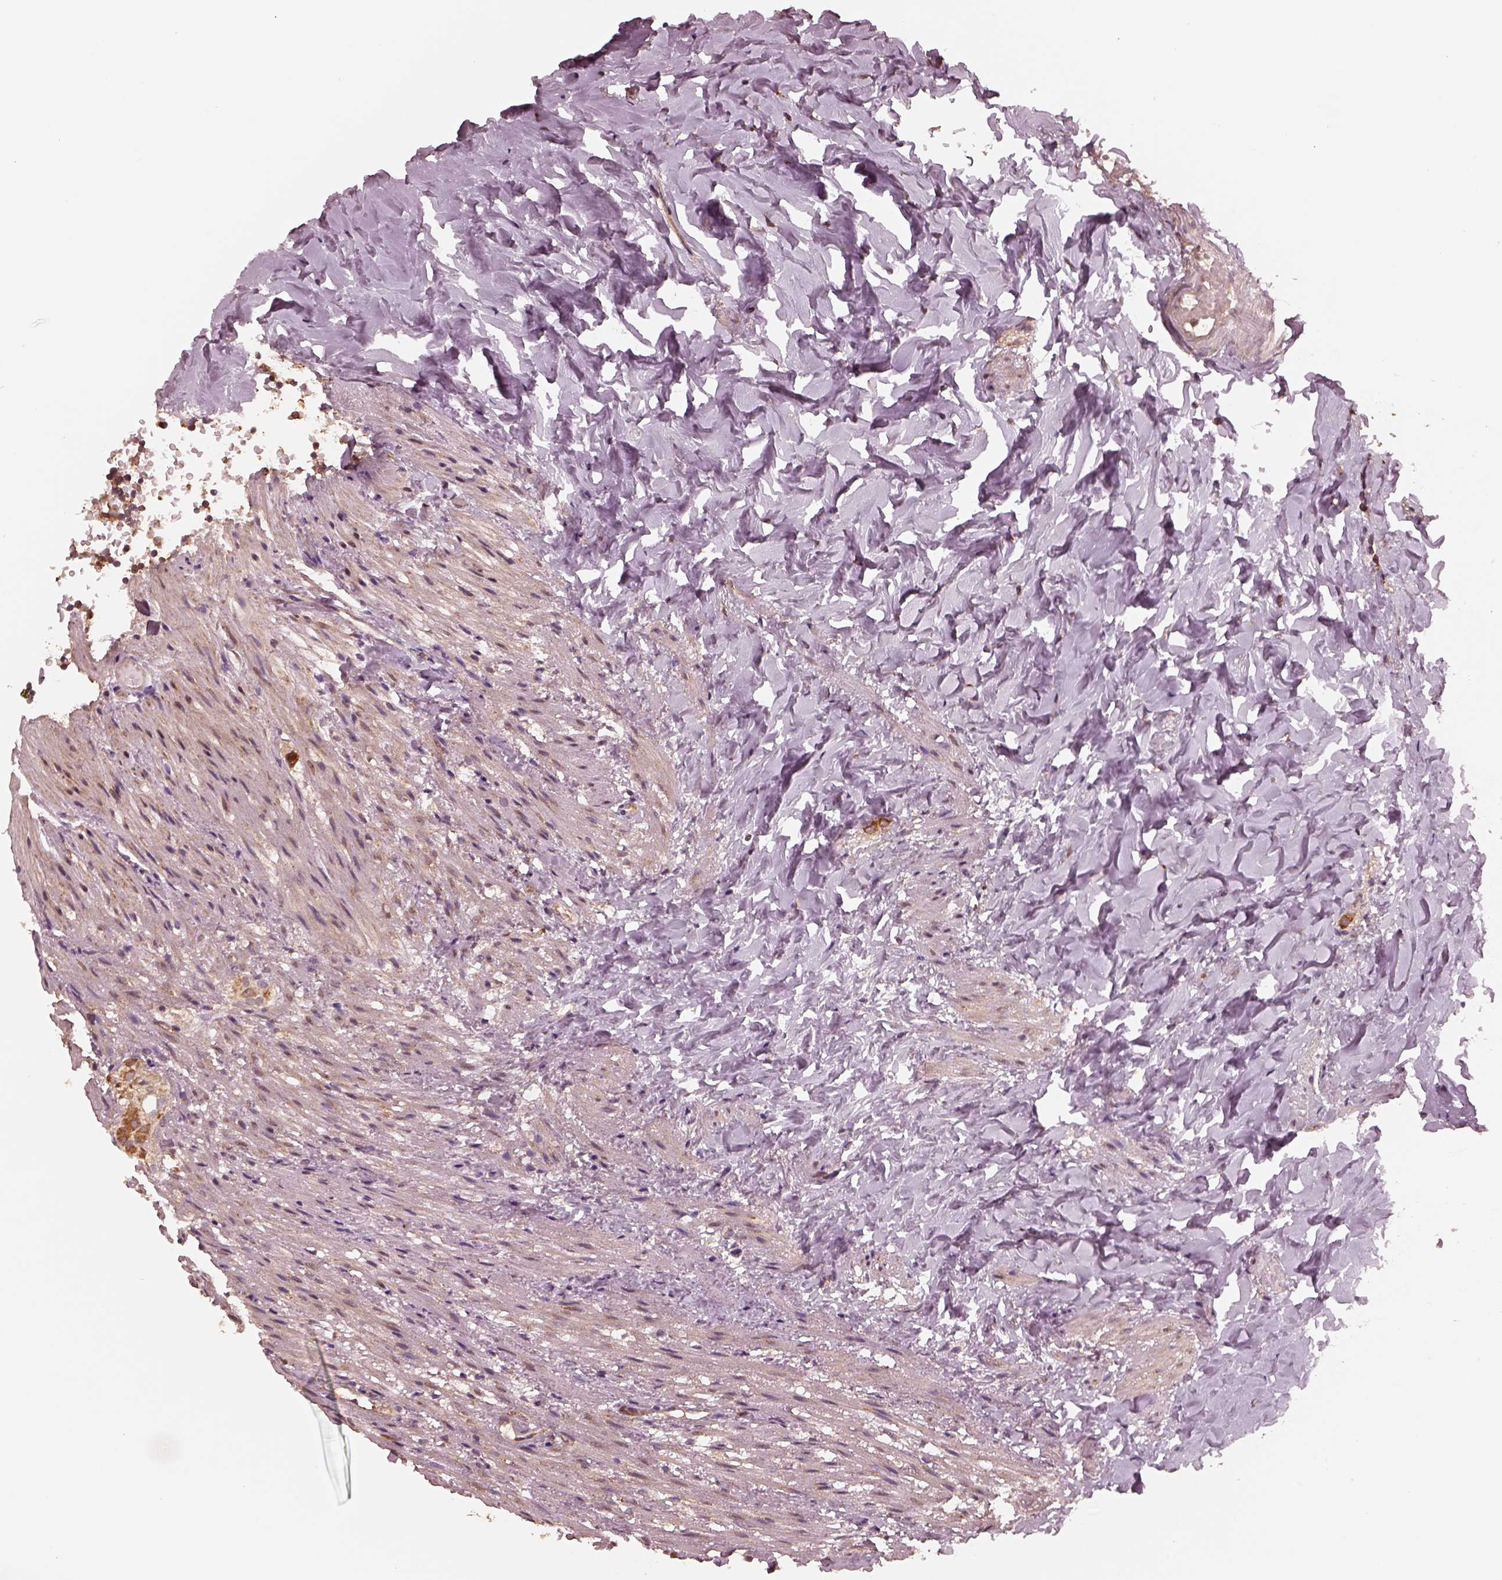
{"staining": {"intensity": "strong", "quantity": ">75%", "location": "cytoplasmic/membranous"}, "tissue": "appendix", "cell_type": "Glandular cells", "image_type": "normal", "snomed": [{"axis": "morphology", "description": "Normal tissue, NOS"}, {"axis": "topography", "description": "Appendix"}], "caption": "This photomicrograph demonstrates IHC staining of benign human appendix, with high strong cytoplasmic/membranous expression in about >75% of glandular cells.", "gene": "RPS5", "patient": {"sex": "female", "age": 32}}